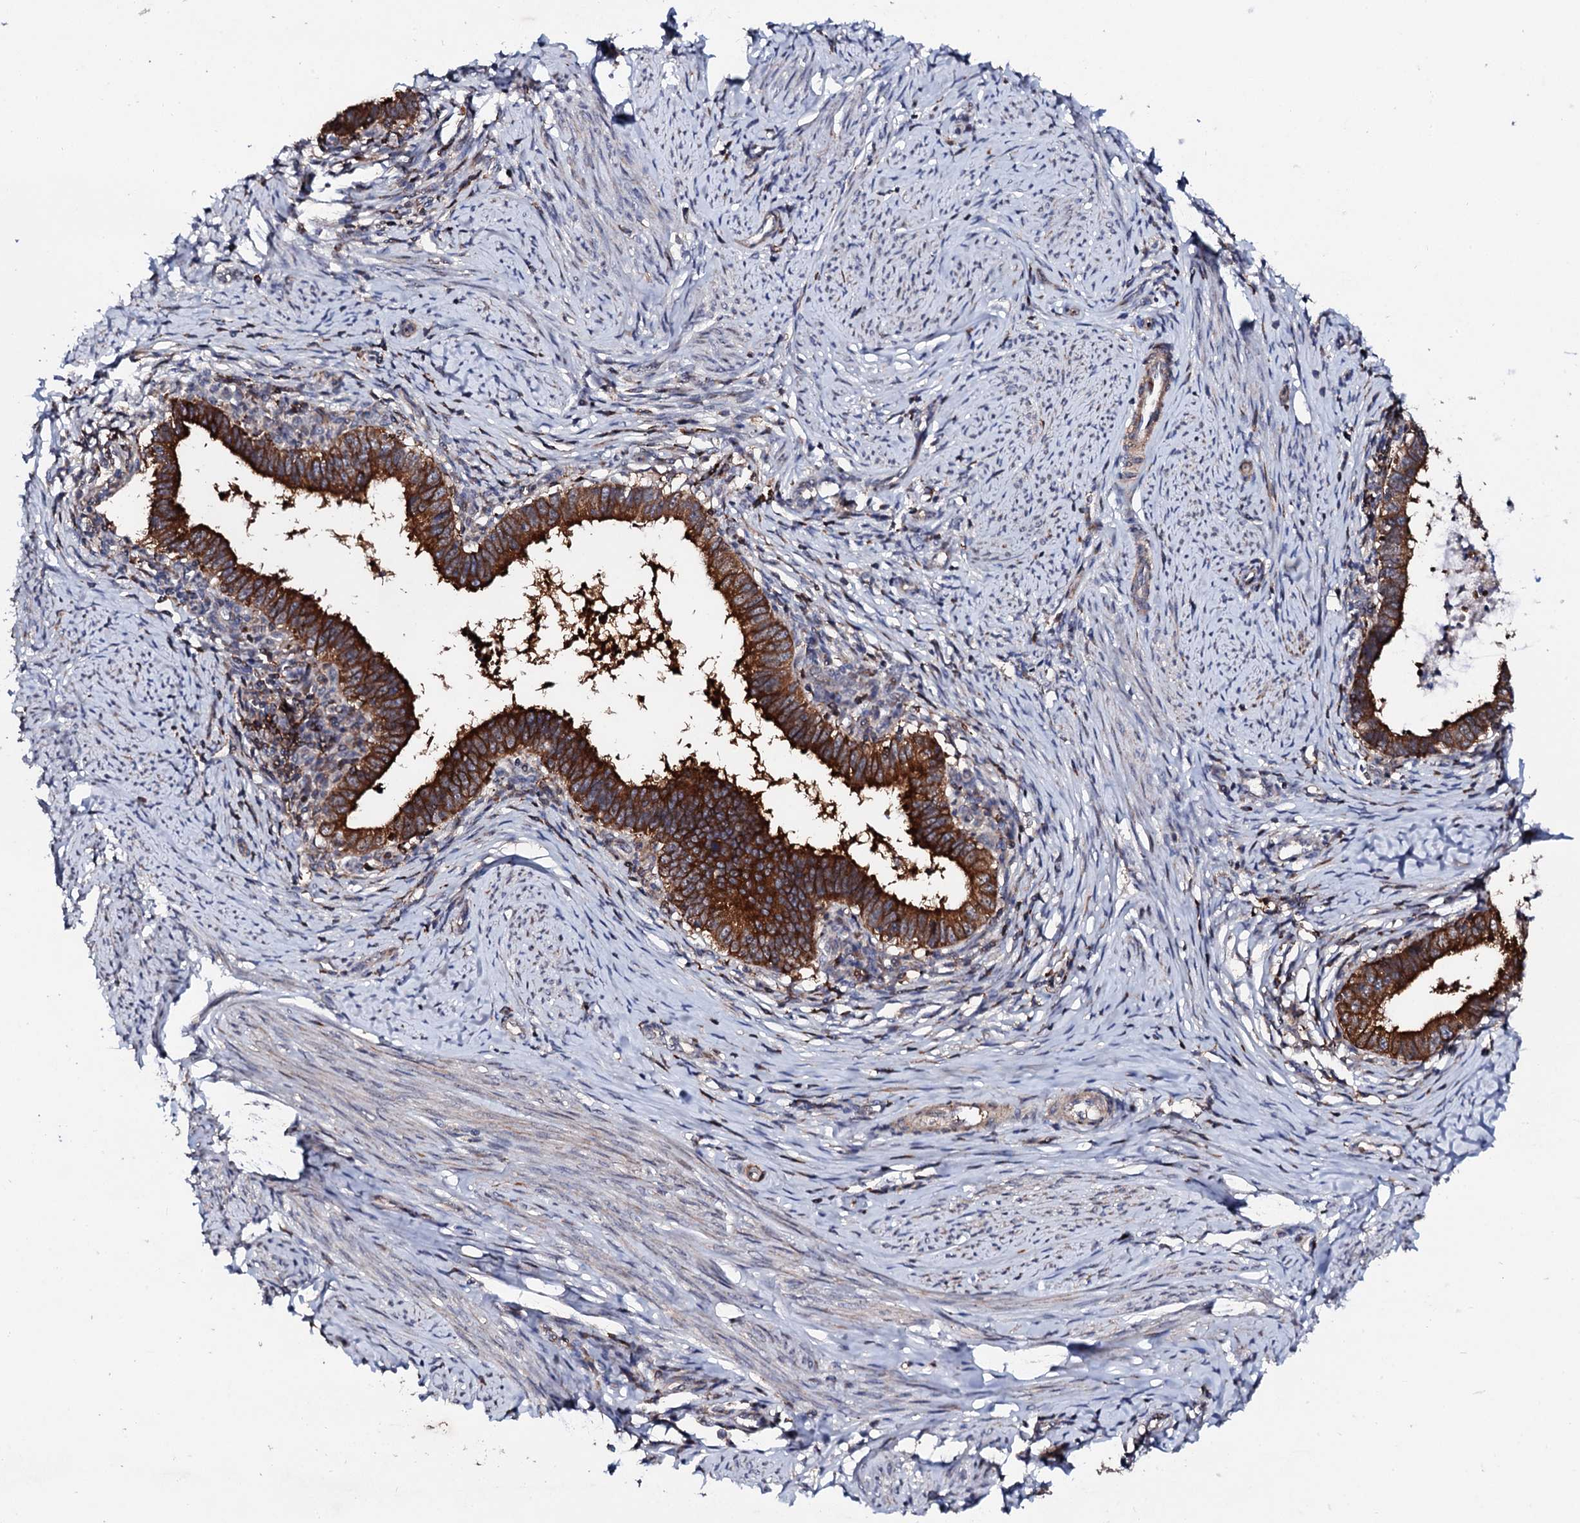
{"staining": {"intensity": "strong", "quantity": ">75%", "location": "cytoplasmic/membranous"}, "tissue": "cervical cancer", "cell_type": "Tumor cells", "image_type": "cancer", "snomed": [{"axis": "morphology", "description": "Adenocarcinoma, NOS"}, {"axis": "topography", "description": "Cervix"}], "caption": "A histopathology image of adenocarcinoma (cervical) stained for a protein shows strong cytoplasmic/membranous brown staining in tumor cells. (brown staining indicates protein expression, while blue staining denotes nuclei).", "gene": "GTPBP4", "patient": {"sex": "female", "age": 36}}